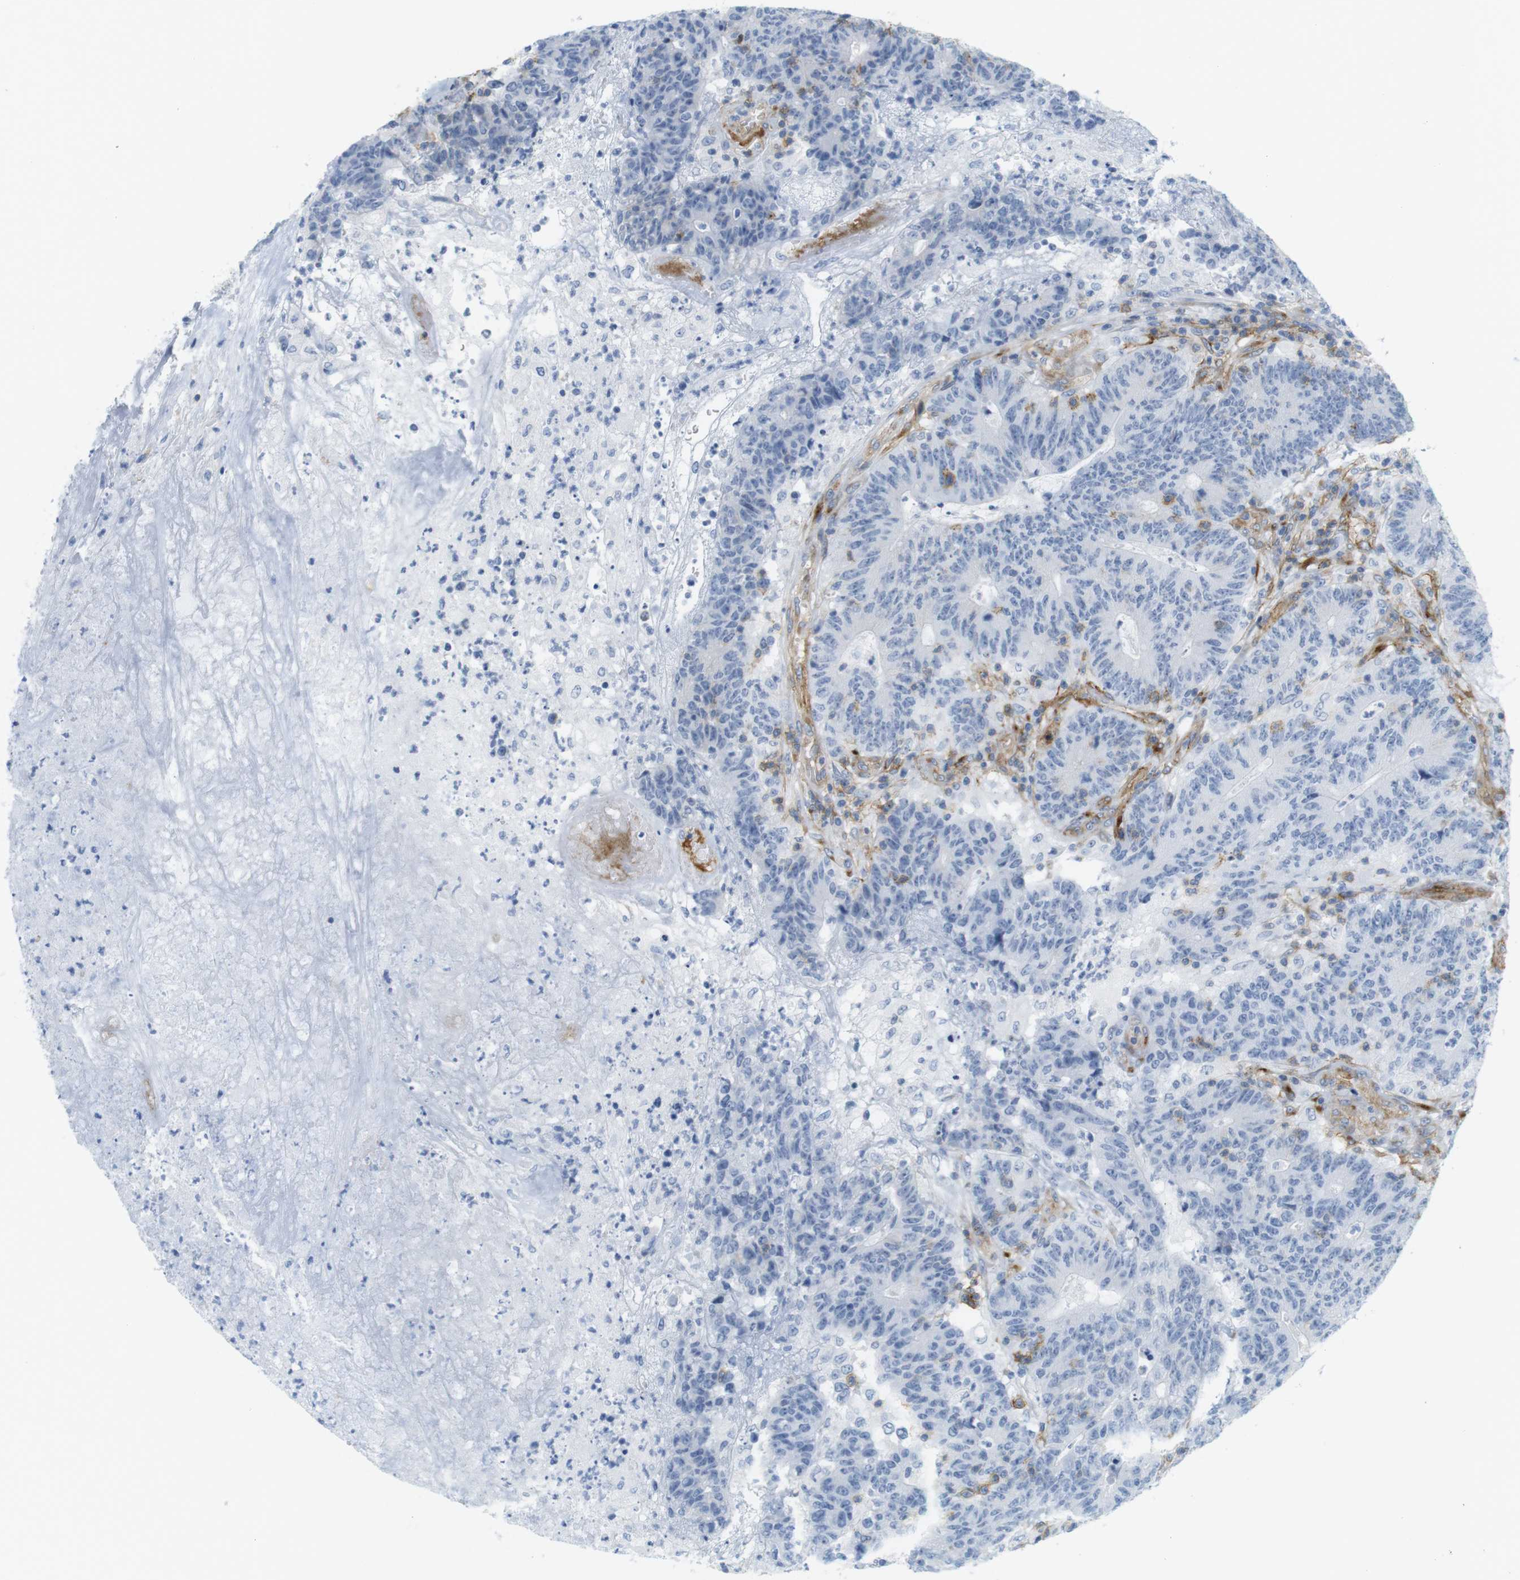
{"staining": {"intensity": "negative", "quantity": "none", "location": "none"}, "tissue": "colorectal cancer", "cell_type": "Tumor cells", "image_type": "cancer", "snomed": [{"axis": "morphology", "description": "Normal tissue, NOS"}, {"axis": "morphology", "description": "Adenocarcinoma, NOS"}, {"axis": "topography", "description": "Colon"}], "caption": "Protein analysis of colorectal adenocarcinoma exhibits no significant positivity in tumor cells.", "gene": "F2R", "patient": {"sex": "female", "age": 75}}